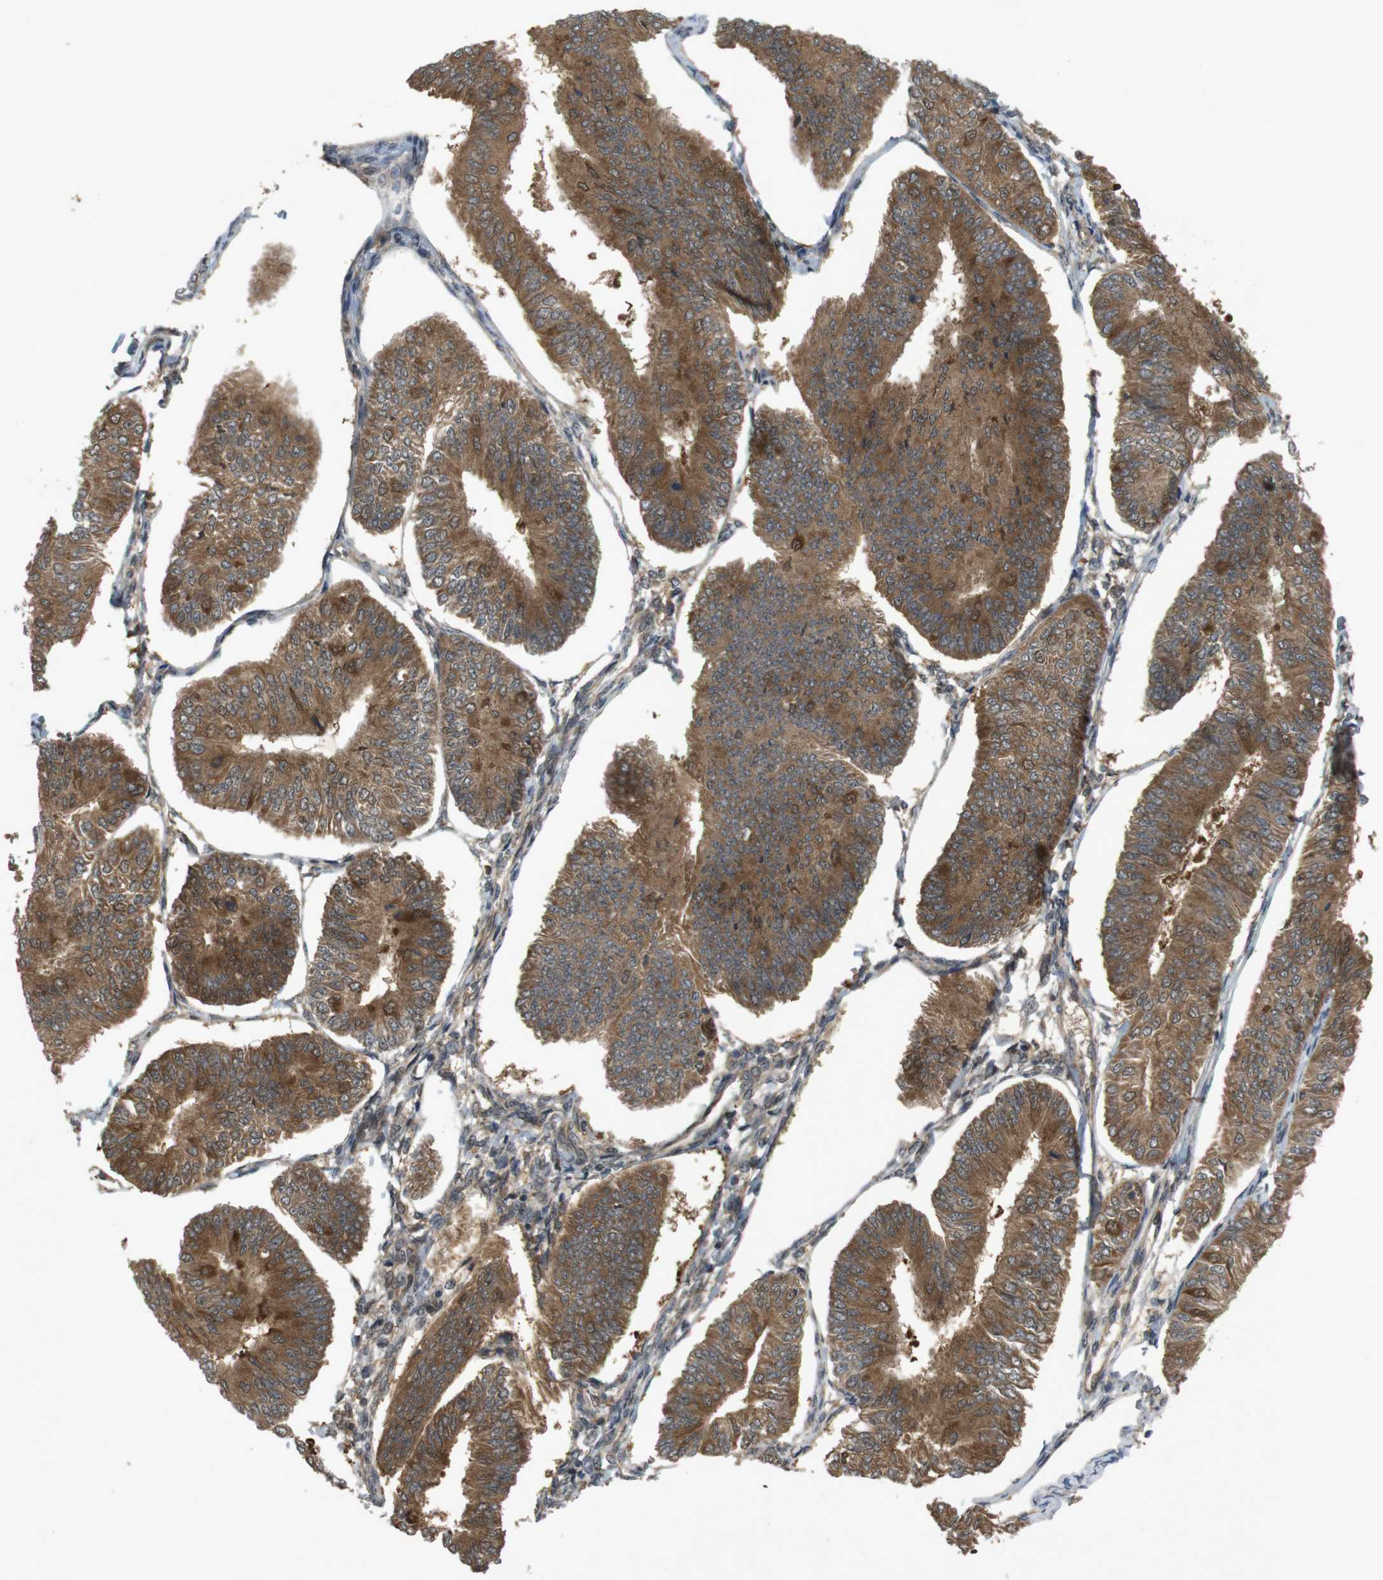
{"staining": {"intensity": "moderate", "quantity": ">75%", "location": "cytoplasmic/membranous"}, "tissue": "endometrial cancer", "cell_type": "Tumor cells", "image_type": "cancer", "snomed": [{"axis": "morphology", "description": "Adenocarcinoma, NOS"}, {"axis": "topography", "description": "Endometrium"}], "caption": "A micrograph of endometrial cancer stained for a protein shows moderate cytoplasmic/membranous brown staining in tumor cells.", "gene": "NFKBIE", "patient": {"sex": "female", "age": 58}}